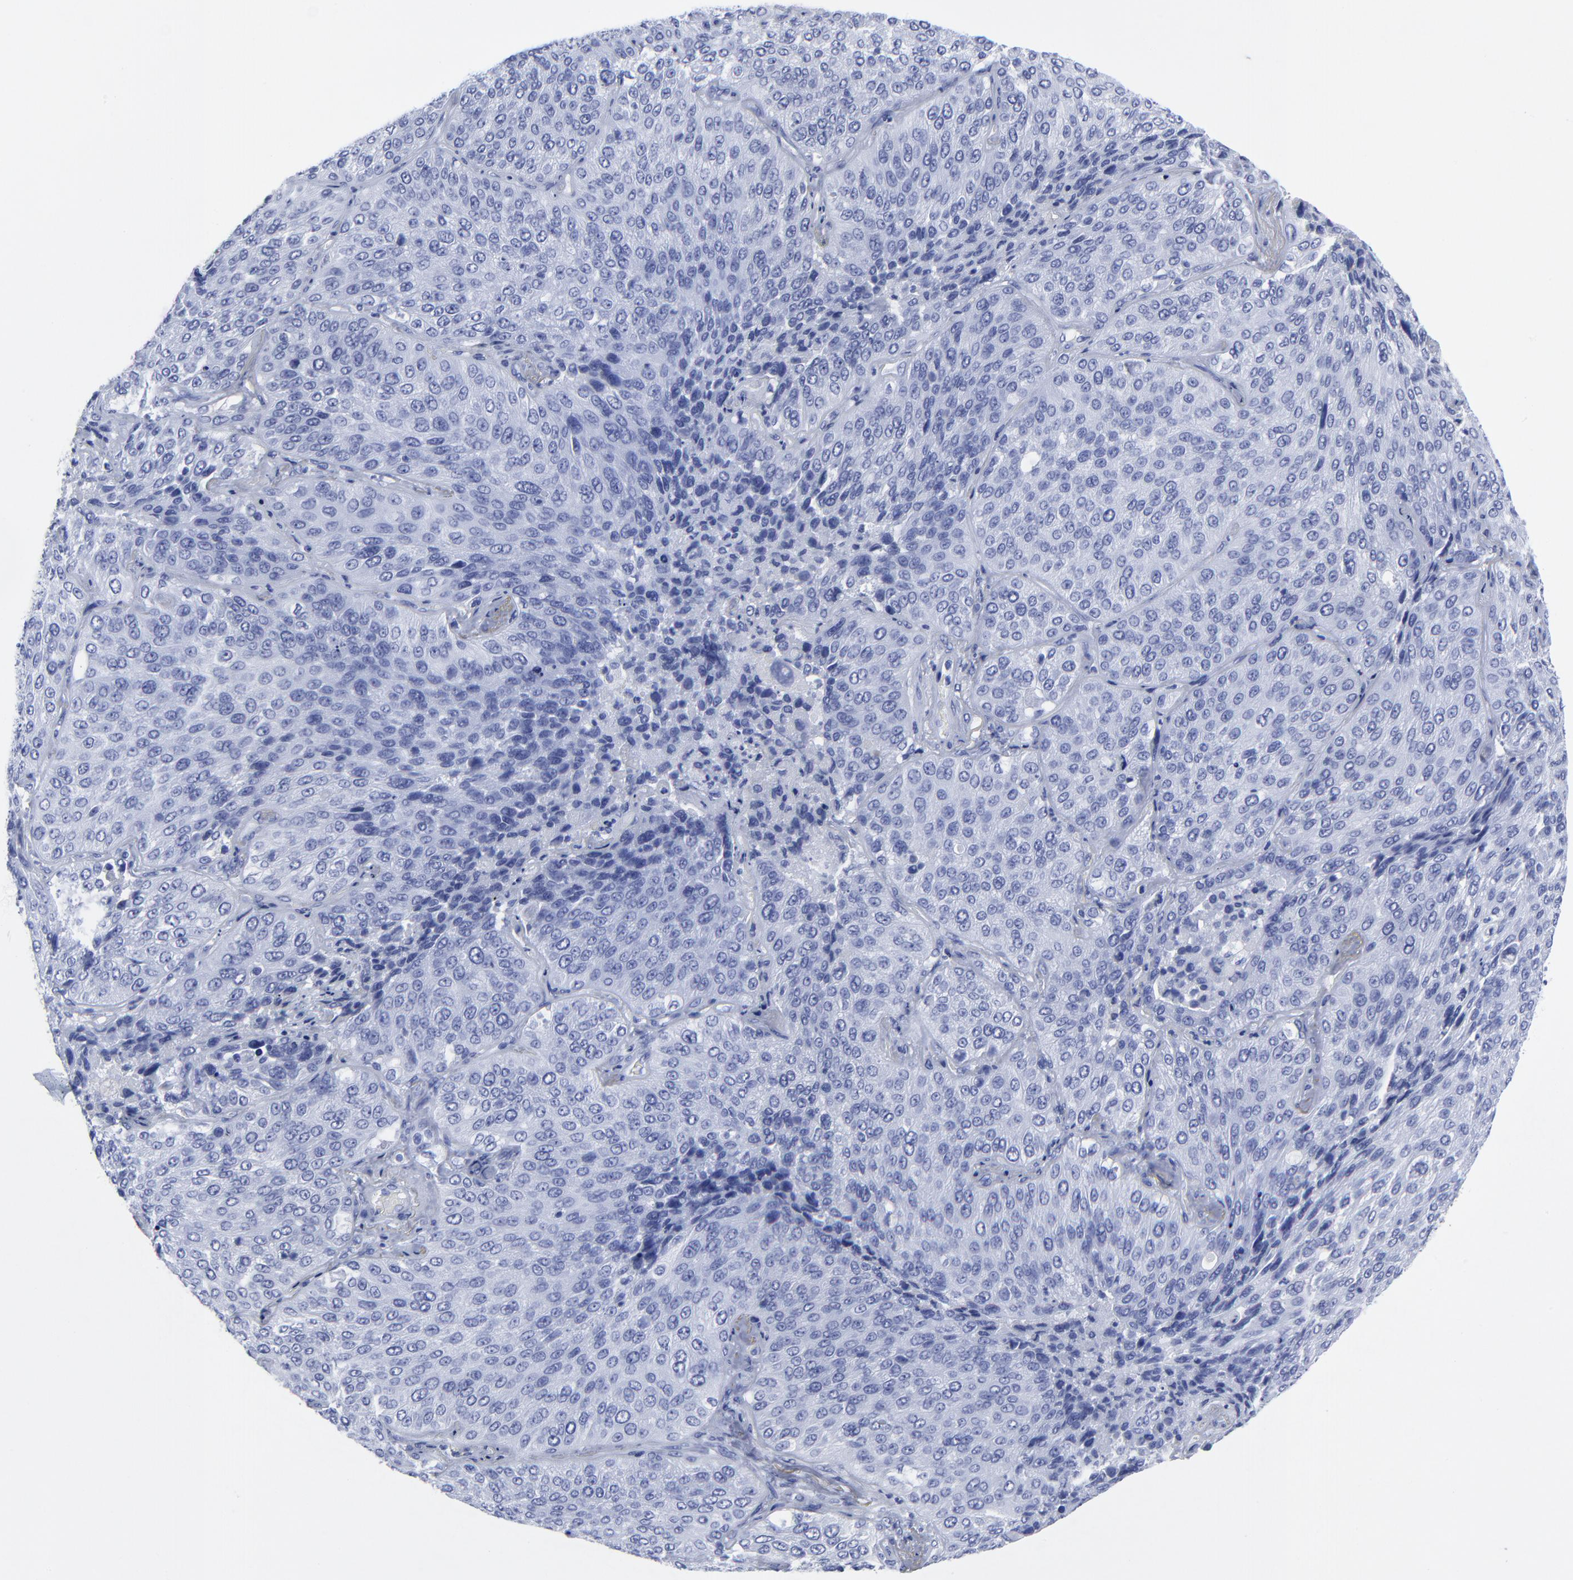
{"staining": {"intensity": "negative", "quantity": "none", "location": "none"}, "tissue": "lung cancer", "cell_type": "Tumor cells", "image_type": "cancer", "snomed": [{"axis": "morphology", "description": "Squamous cell carcinoma, NOS"}, {"axis": "topography", "description": "Lung"}], "caption": "IHC of squamous cell carcinoma (lung) demonstrates no positivity in tumor cells.", "gene": "DCN", "patient": {"sex": "male", "age": 54}}